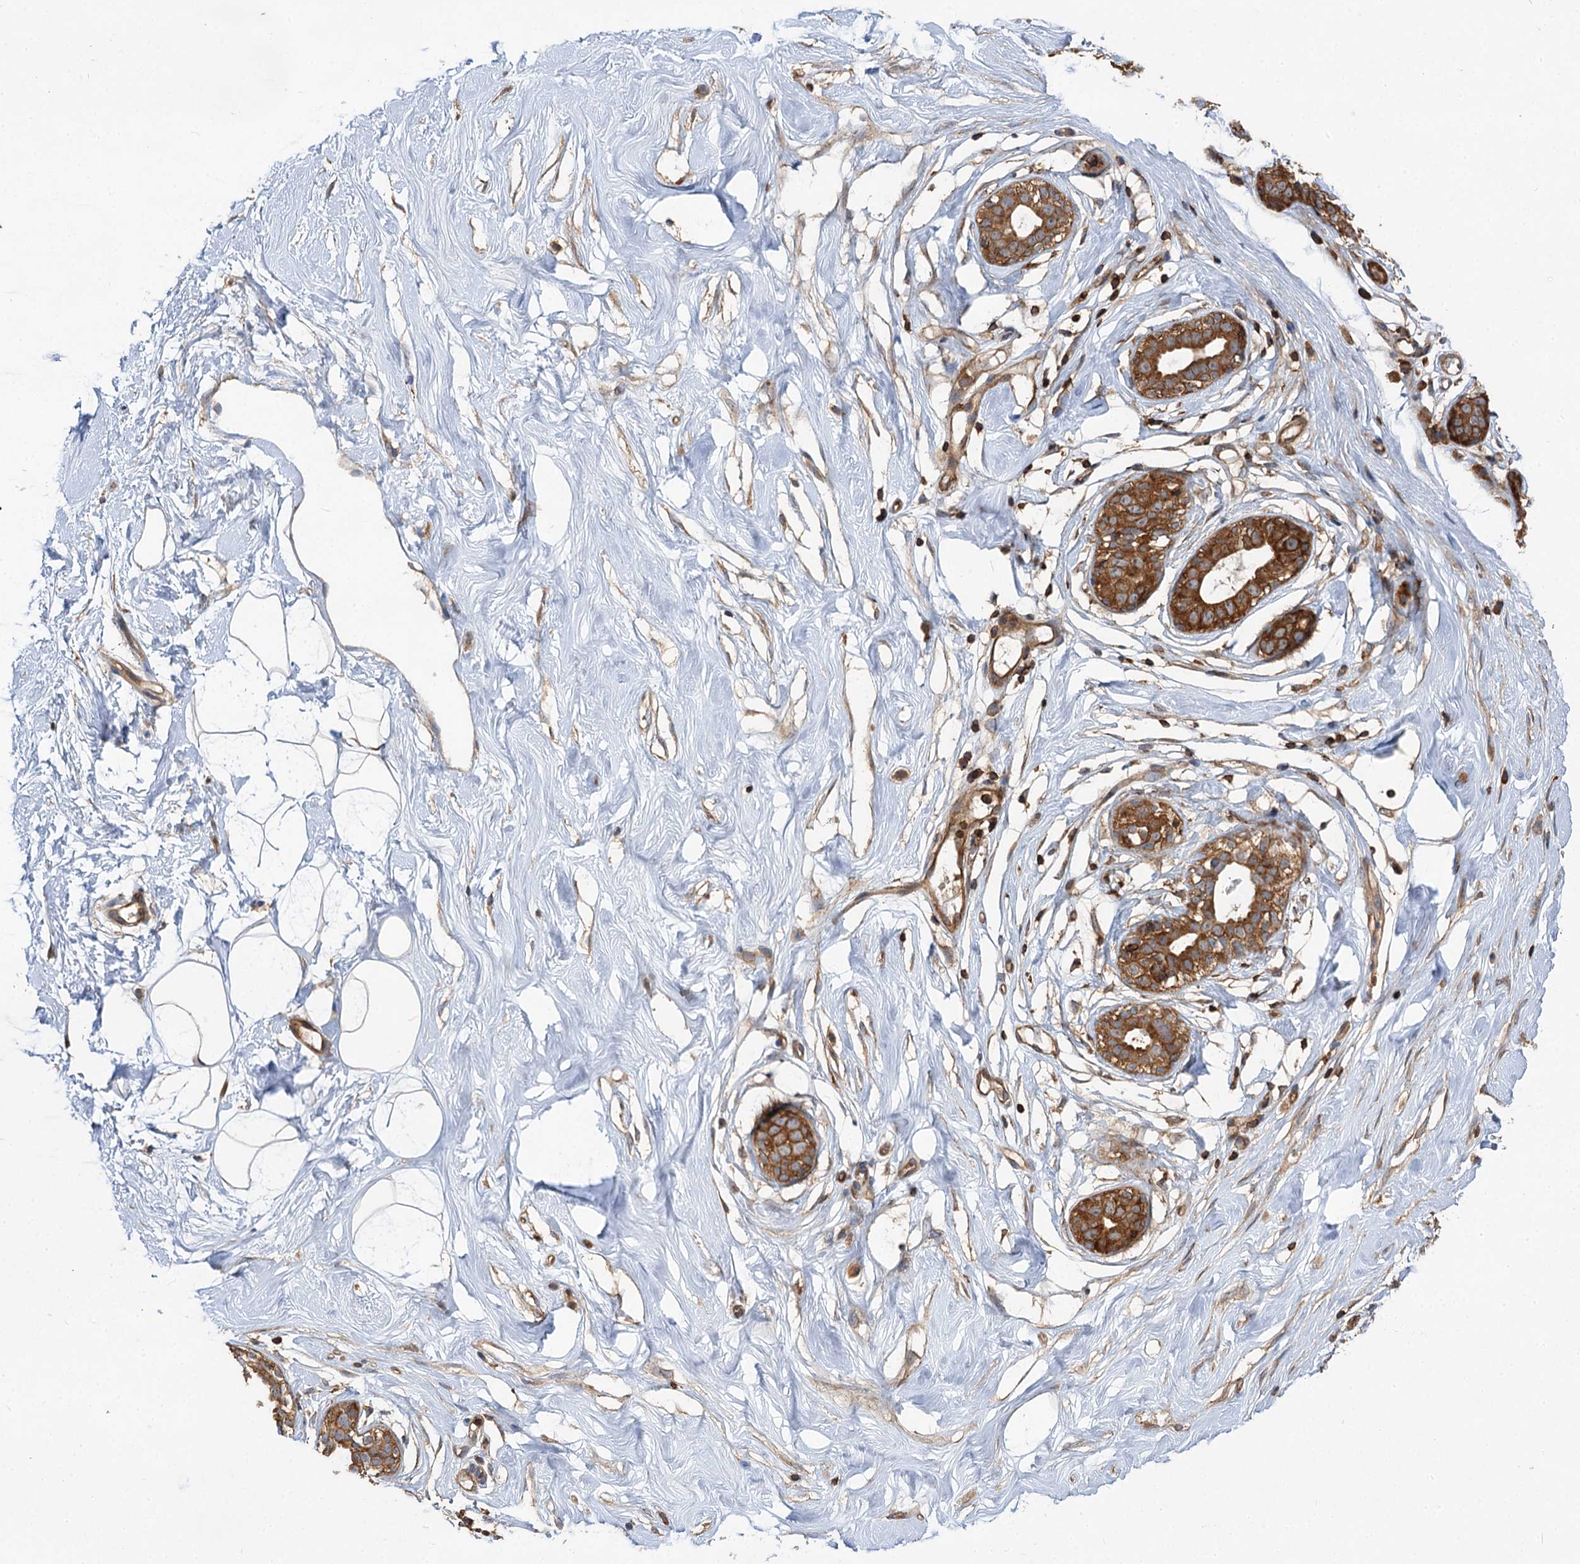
{"staining": {"intensity": "moderate", "quantity": ">75%", "location": "cytoplasmic/membranous"}, "tissue": "breast", "cell_type": "Adipocytes", "image_type": "normal", "snomed": [{"axis": "morphology", "description": "Normal tissue, NOS"}, {"axis": "morphology", "description": "Adenoma, NOS"}, {"axis": "topography", "description": "Breast"}], "caption": "Immunohistochemistry (IHC) staining of normal breast, which reveals medium levels of moderate cytoplasmic/membranous expression in approximately >75% of adipocytes indicating moderate cytoplasmic/membranous protein expression. The staining was performed using DAB (brown) for protein detection and nuclei were counterstained in hematoxylin (blue).", "gene": "PACS1", "patient": {"sex": "female", "age": 23}}